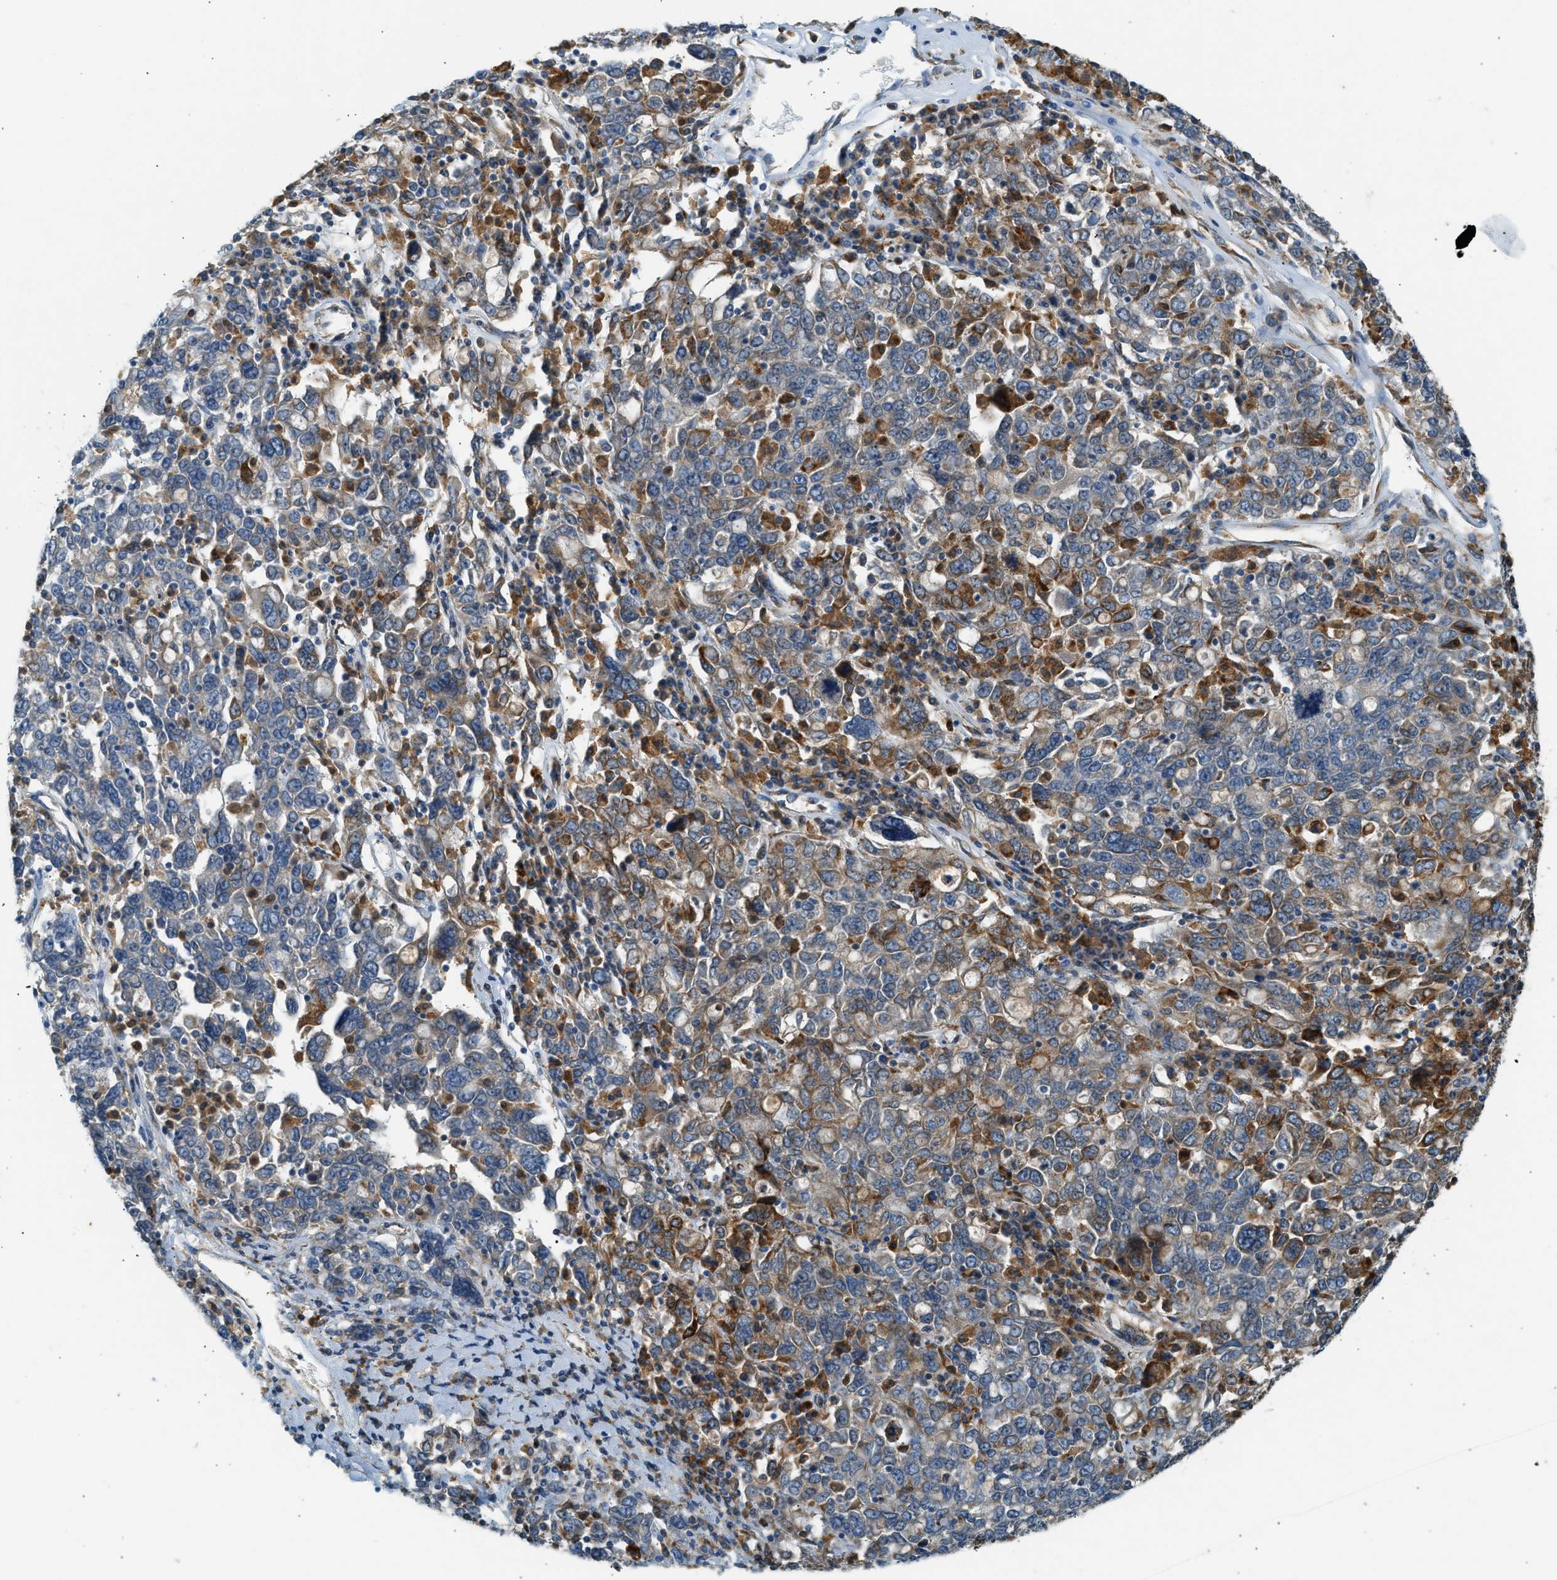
{"staining": {"intensity": "moderate", "quantity": "<25%", "location": "cytoplasmic/membranous"}, "tissue": "ovarian cancer", "cell_type": "Tumor cells", "image_type": "cancer", "snomed": [{"axis": "morphology", "description": "Carcinoma, endometroid"}, {"axis": "topography", "description": "Ovary"}], "caption": "Immunohistochemical staining of ovarian cancer shows low levels of moderate cytoplasmic/membranous protein expression in approximately <25% of tumor cells. (brown staining indicates protein expression, while blue staining denotes nuclei).", "gene": "CTSB", "patient": {"sex": "female", "age": 62}}